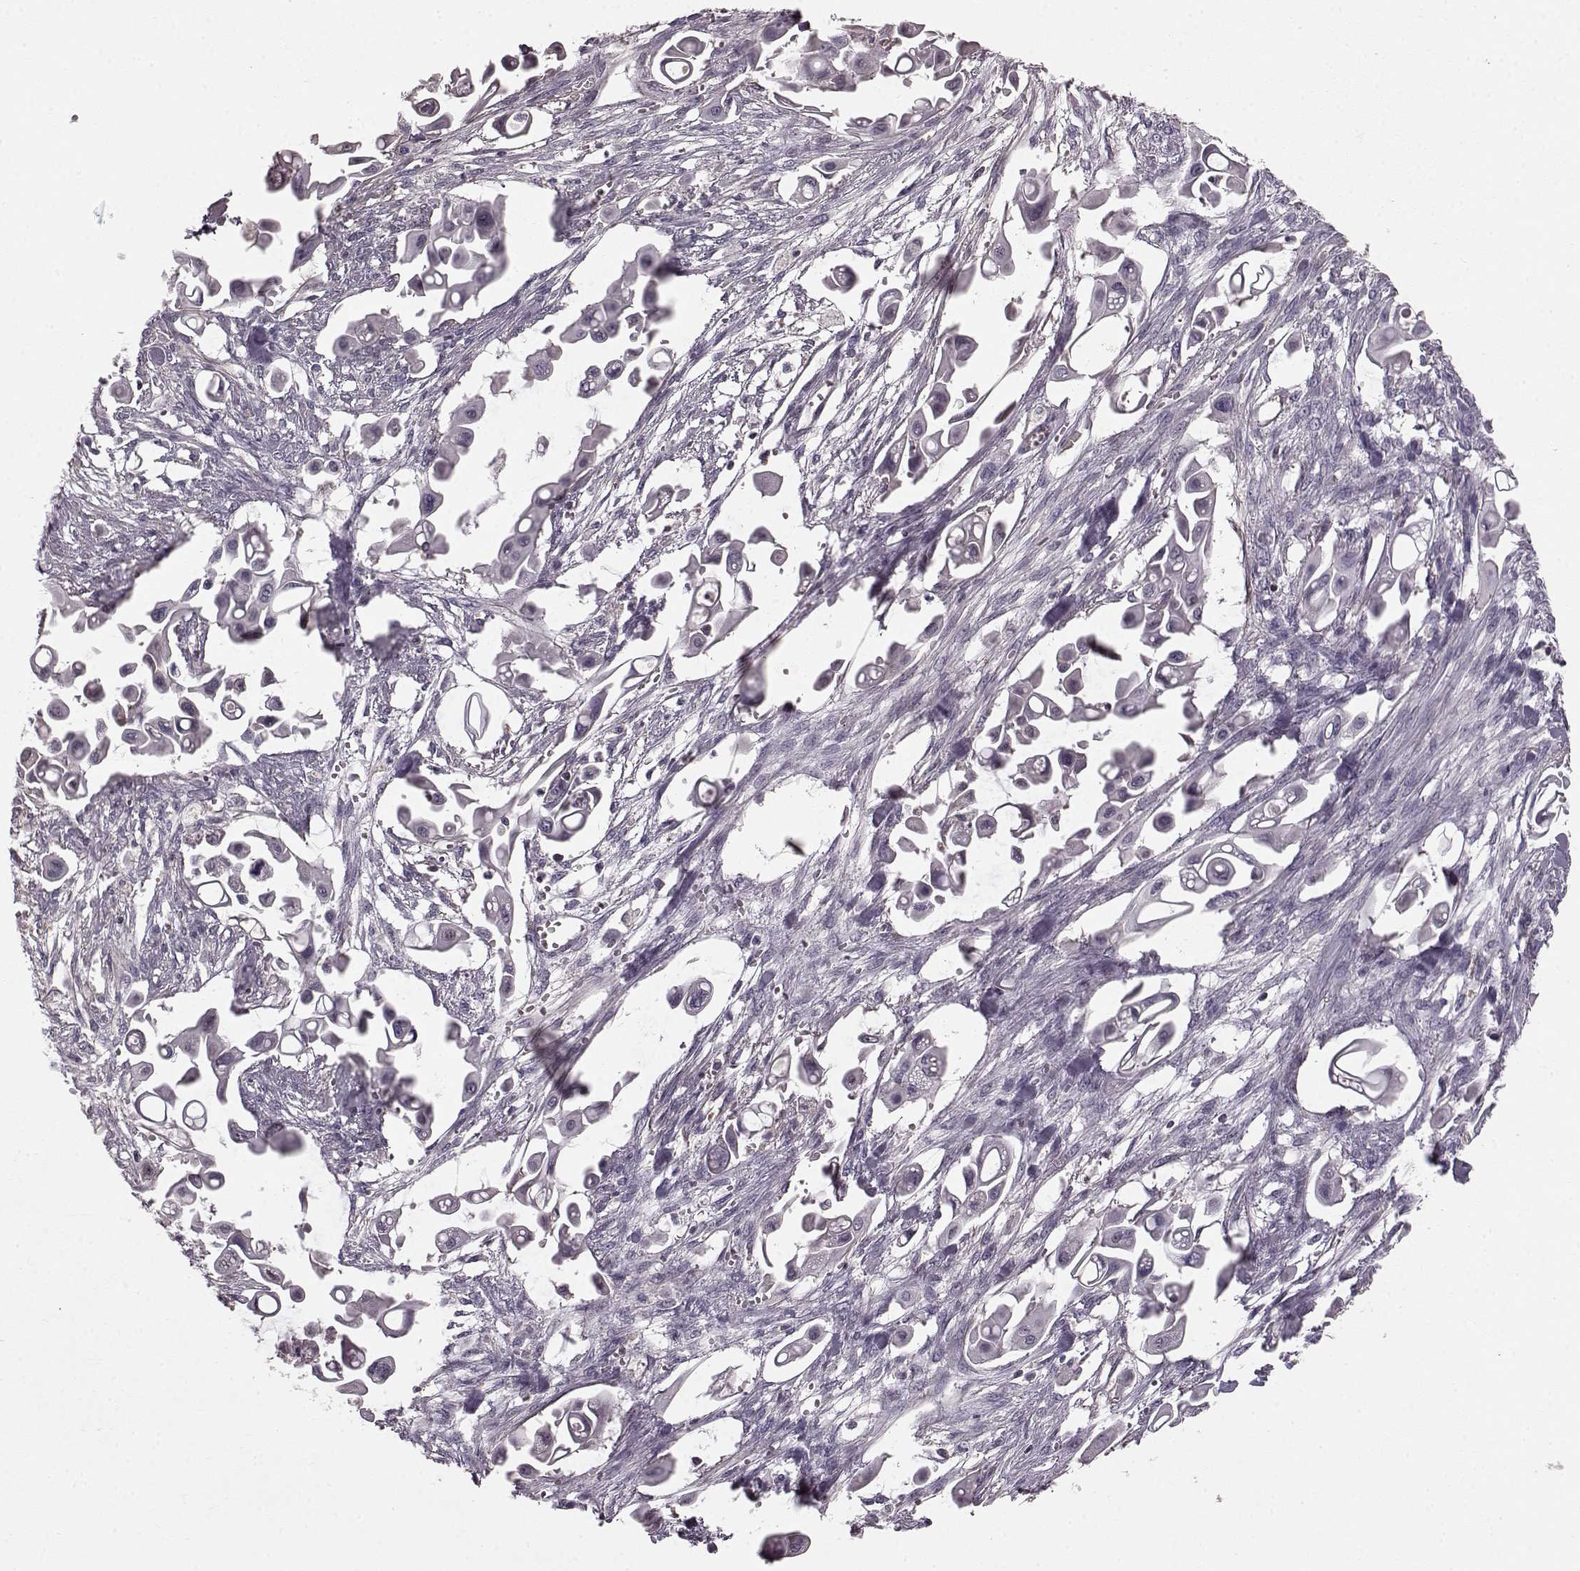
{"staining": {"intensity": "negative", "quantity": "none", "location": "none"}, "tissue": "pancreatic cancer", "cell_type": "Tumor cells", "image_type": "cancer", "snomed": [{"axis": "morphology", "description": "Adenocarcinoma, NOS"}, {"axis": "topography", "description": "Pancreas"}], "caption": "This is a image of IHC staining of pancreatic cancer, which shows no positivity in tumor cells.", "gene": "PDCD1", "patient": {"sex": "male", "age": 50}}